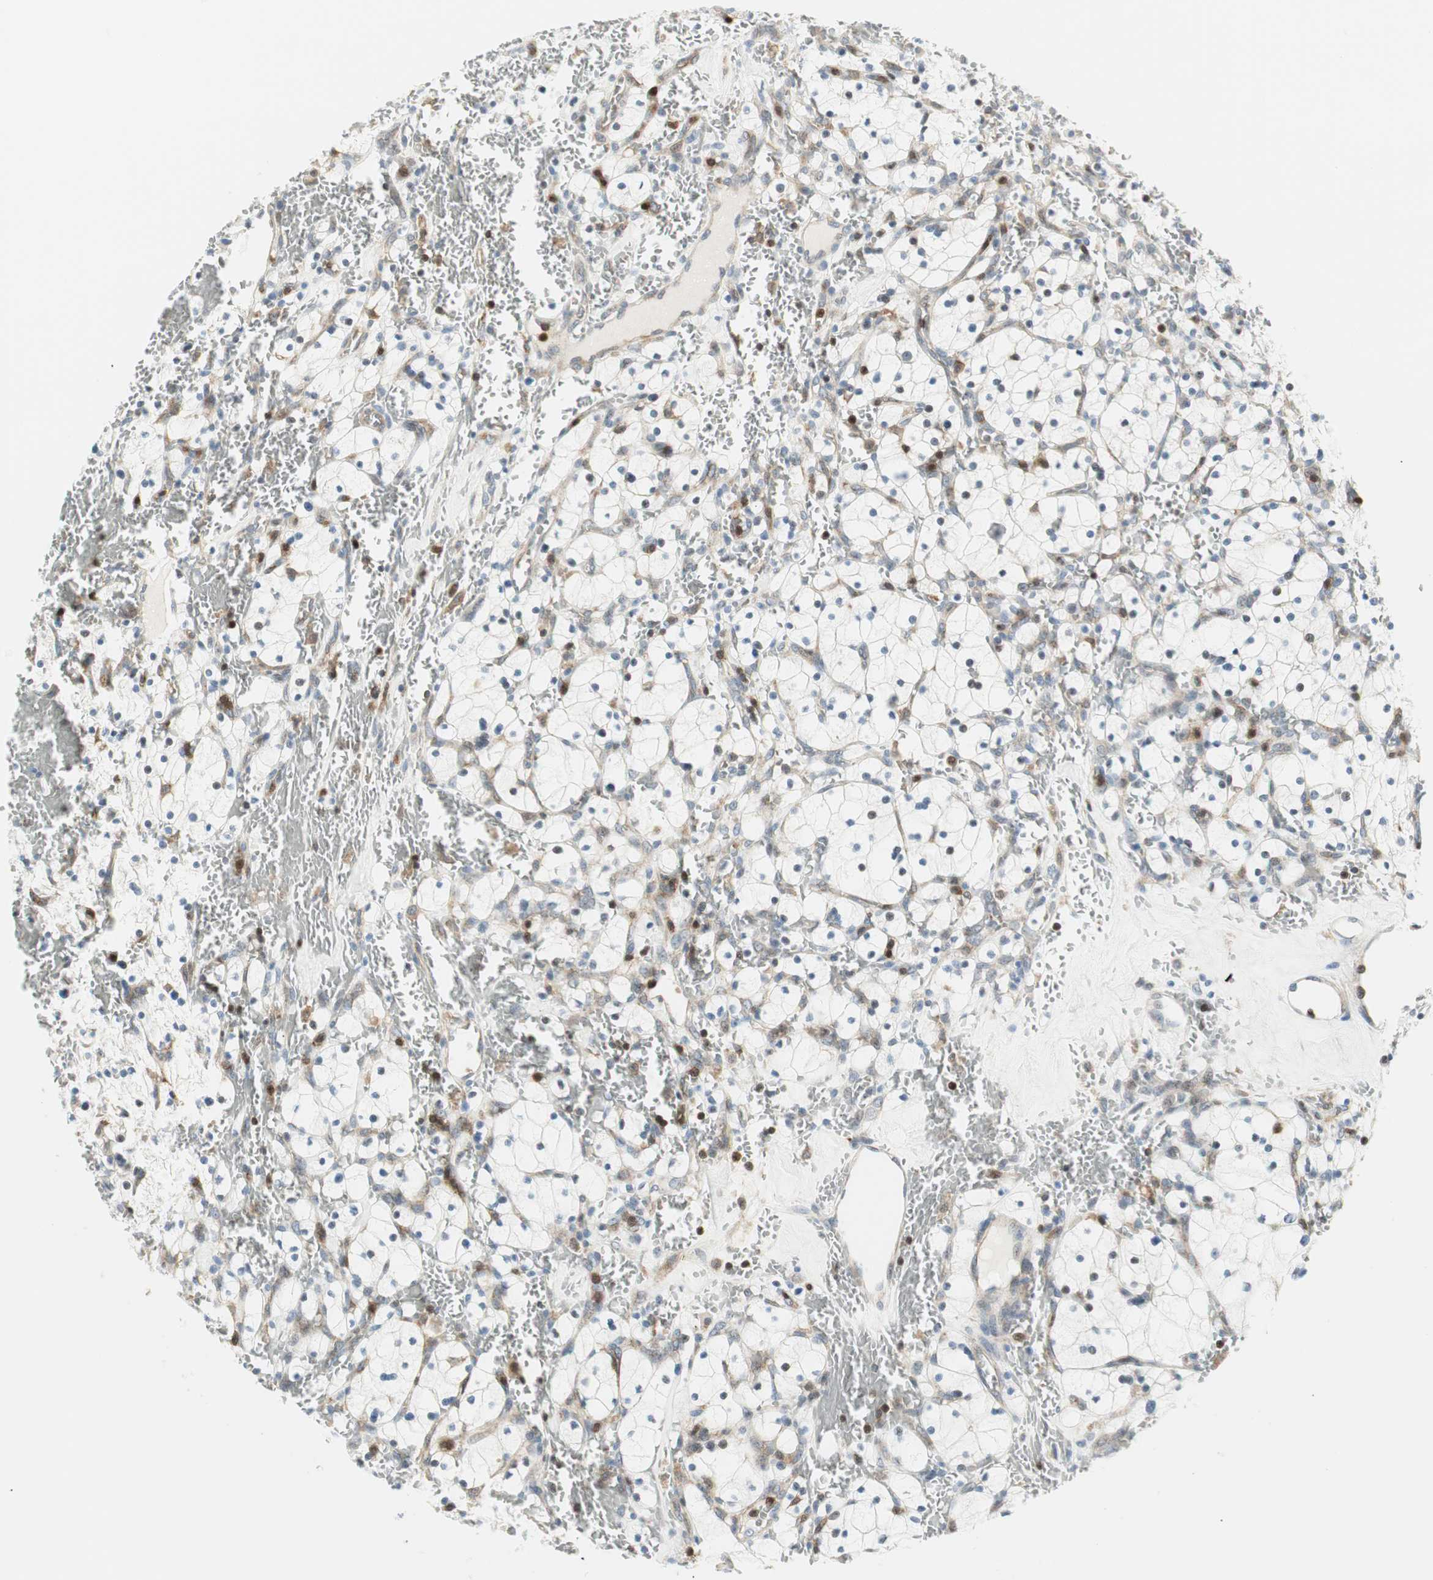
{"staining": {"intensity": "moderate", "quantity": "<25%", "location": "cytoplasmic/membranous,nuclear"}, "tissue": "renal cancer", "cell_type": "Tumor cells", "image_type": "cancer", "snomed": [{"axis": "morphology", "description": "Adenocarcinoma, NOS"}, {"axis": "topography", "description": "Kidney"}], "caption": "This image shows immunohistochemistry staining of human renal adenocarcinoma, with low moderate cytoplasmic/membranous and nuclear staining in approximately <25% of tumor cells.", "gene": "PPP1CA", "patient": {"sex": "female", "age": 83}}